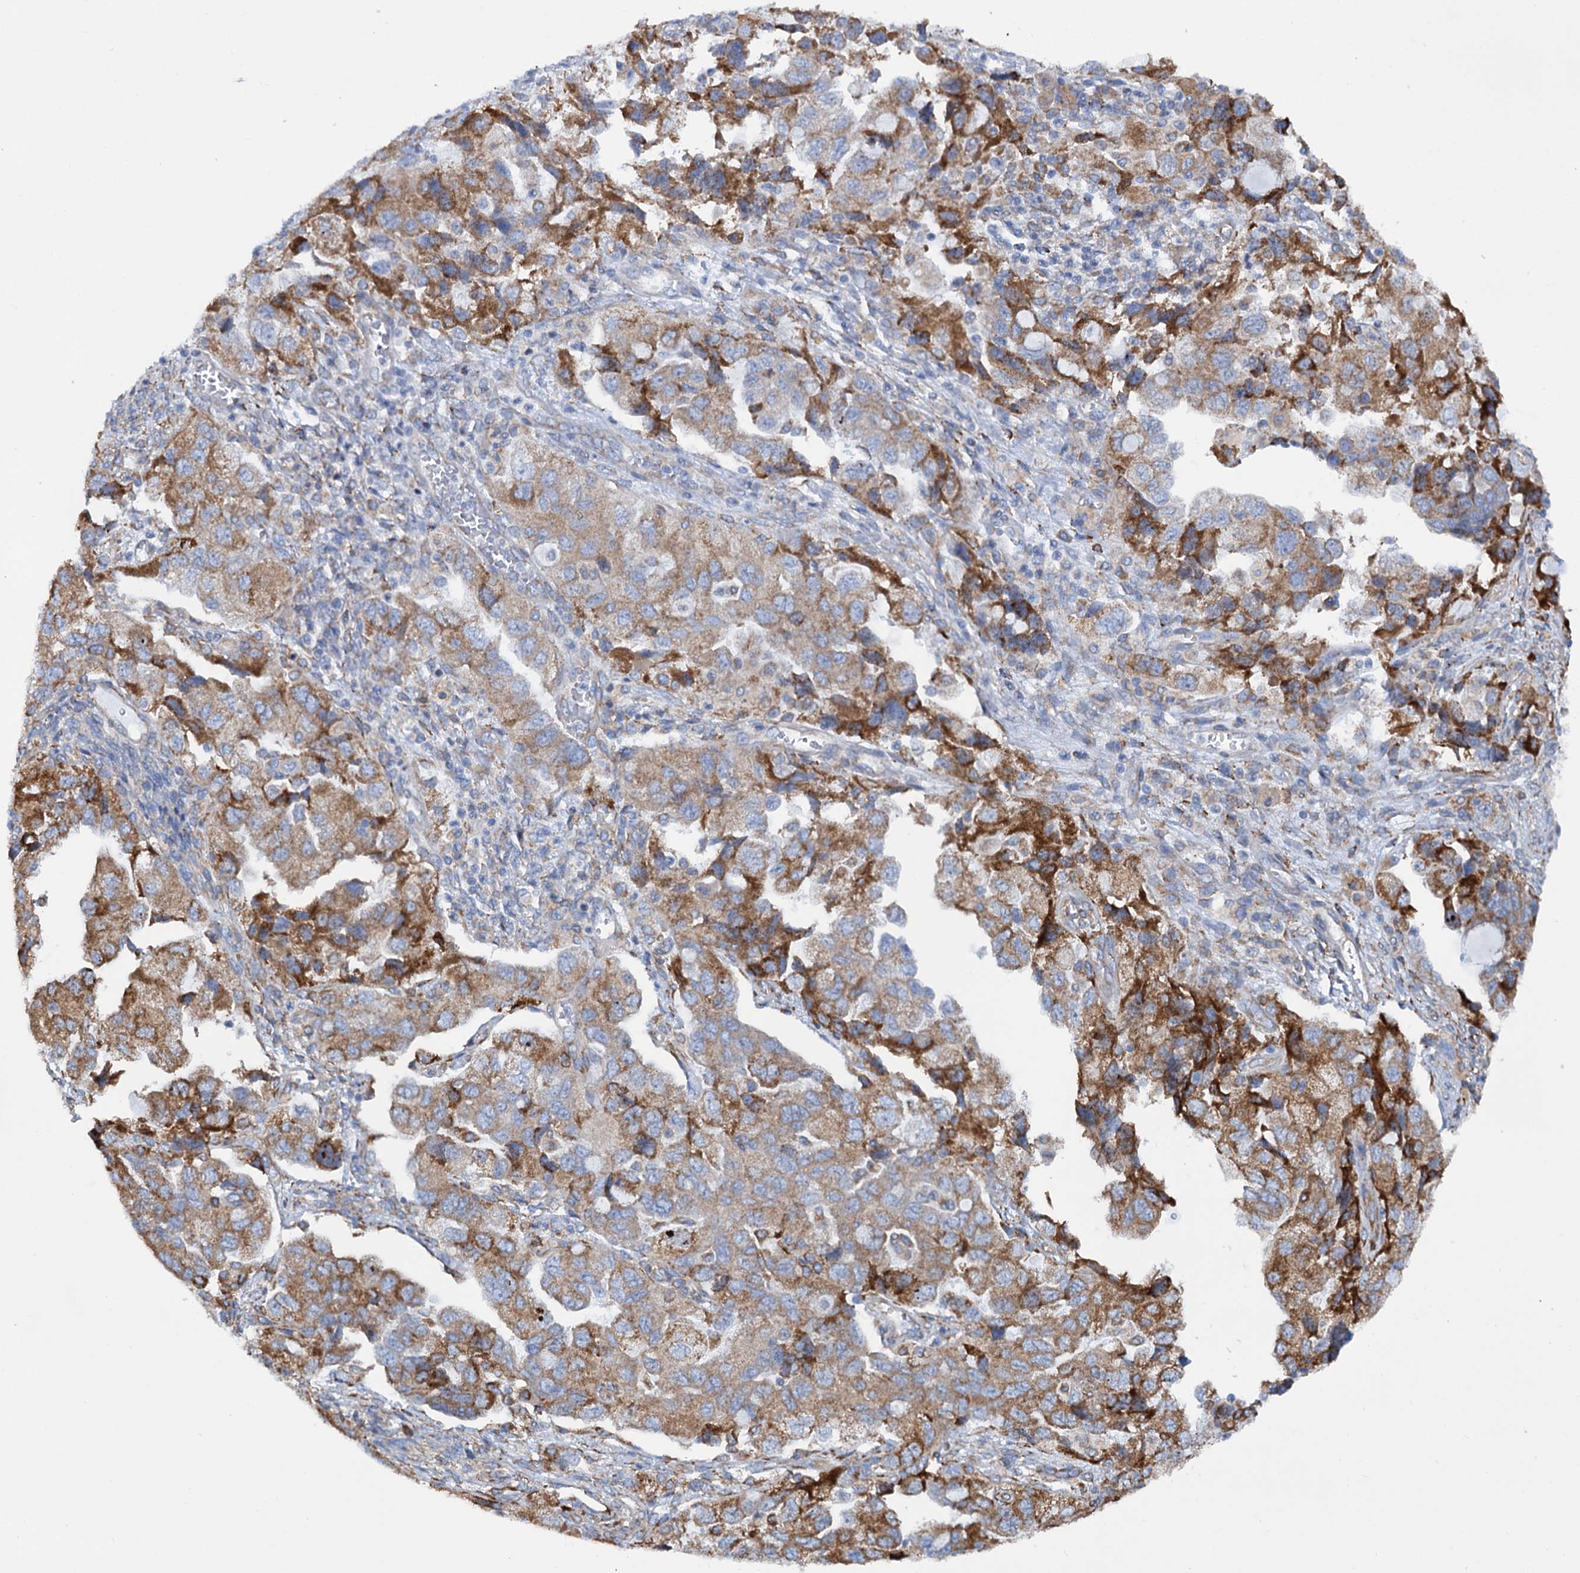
{"staining": {"intensity": "moderate", "quantity": ">75%", "location": "cytoplasmic/membranous"}, "tissue": "ovarian cancer", "cell_type": "Tumor cells", "image_type": "cancer", "snomed": [{"axis": "morphology", "description": "Carcinoma, NOS"}, {"axis": "morphology", "description": "Cystadenocarcinoma, serous, NOS"}, {"axis": "topography", "description": "Ovary"}], "caption": "Immunohistochemistry (IHC) staining of ovarian cancer (serous cystadenocarcinoma), which reveals medium levels of moderate cytoplasmic/membranous positivity in approximately >75% of tumor cells indicating moderate cytoplasmic/membranous protein staining. The staining was performed using DAB (3,3'-diaminobenzidine) (brown) for protein detection and nuclei were counterstained in hematoxylin (blue).", "gene": "SHE", "patient": {"sex": "female", "age": 69}}